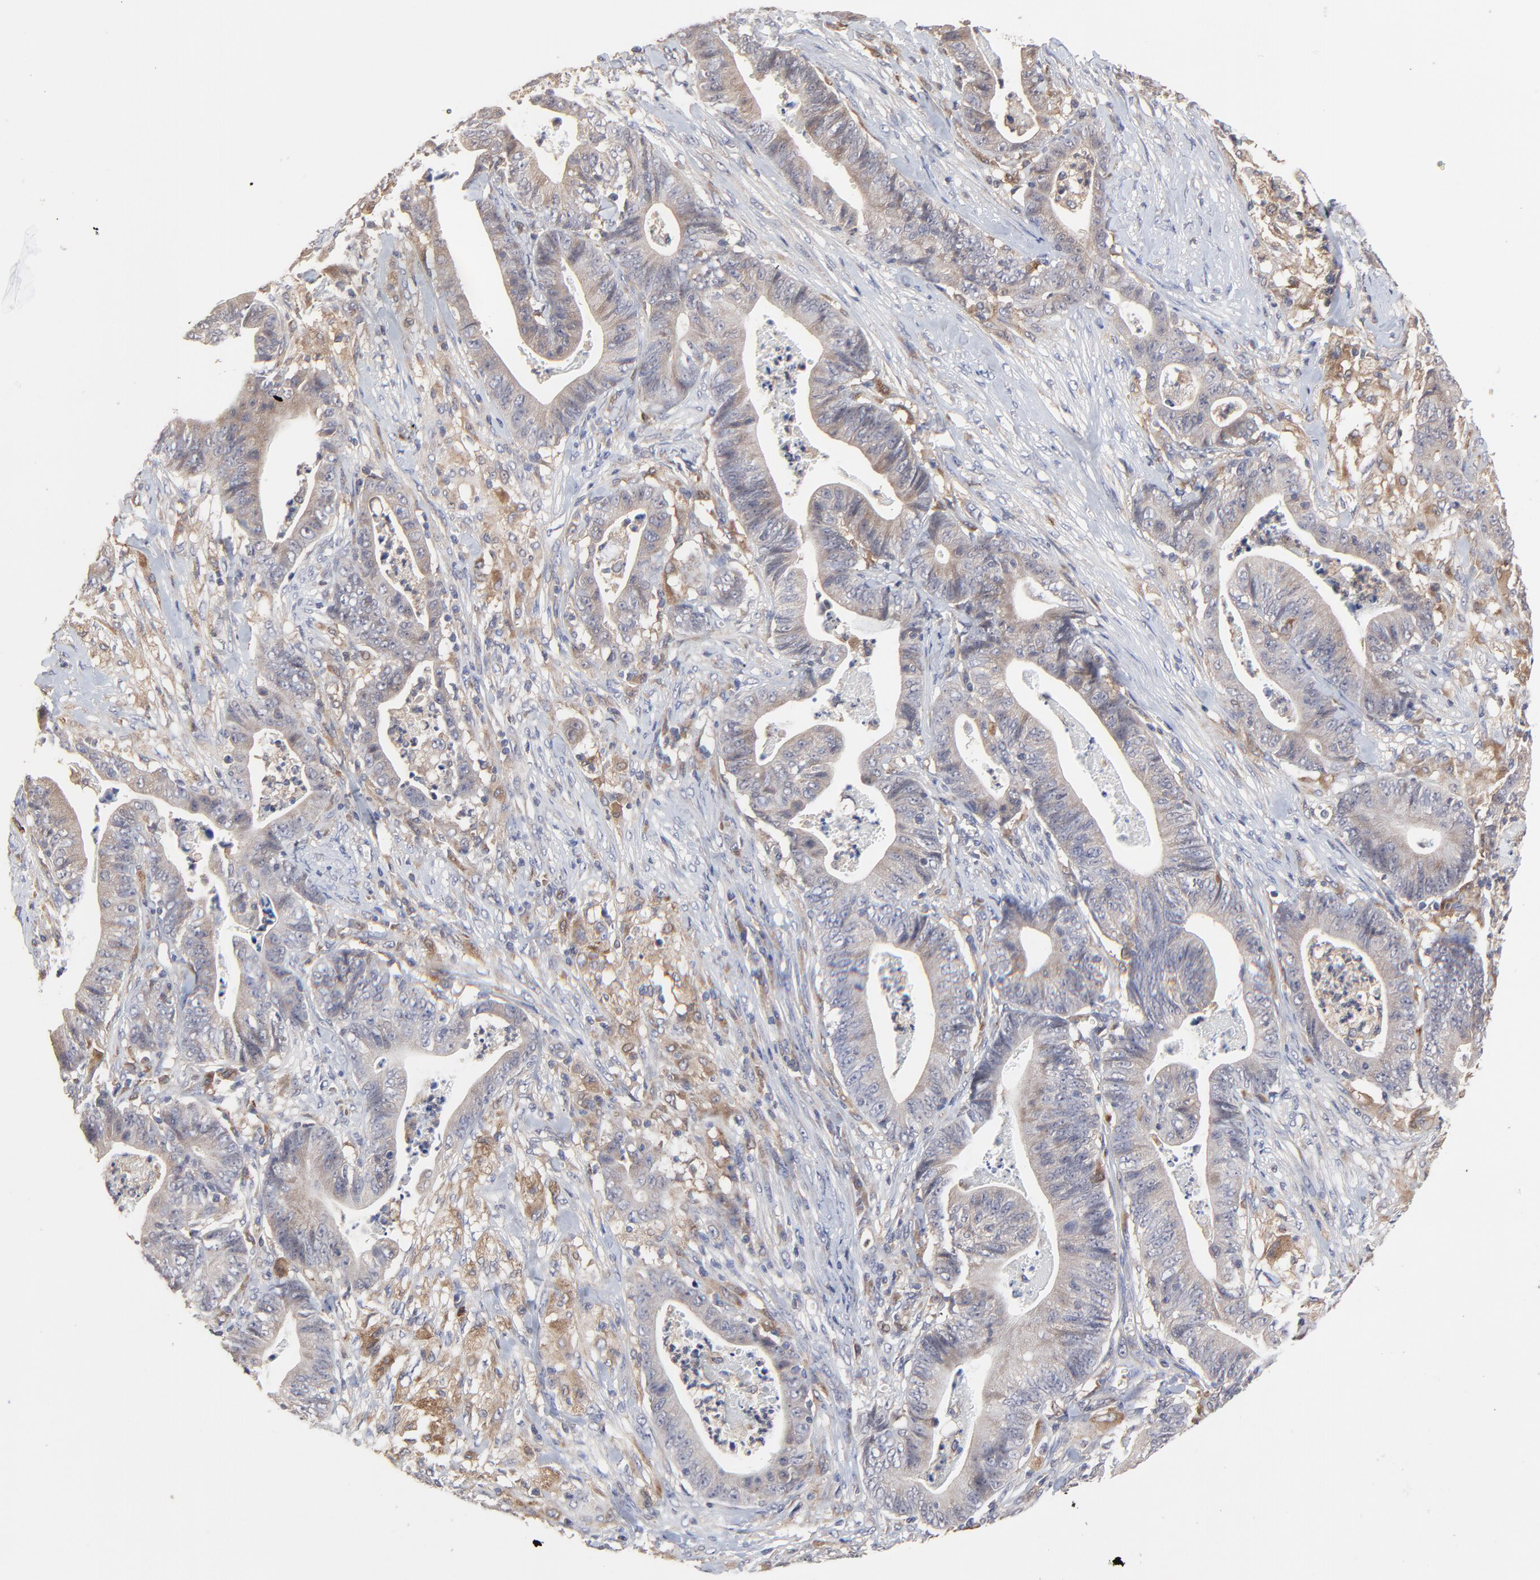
{"staining": {"intensity": "moderate", "quantity": ">75%", "location": "cytoplasmic/membranous"}, "tissue": "stomach cancer", "cell_type": "Tumor cells", "image_type": "cancer", "snomed": [{"axis": "morphology", "description": "Adenocarcinoma, NOS"}, {"axis": "topography", "description": "Stomach, lower"}], "caption": "Approximately >75% of tumor cells in human stomach cancer (adenocarcinoma) demonstrate moderate cytoplasmic/membranous protein positivity as visualized by brown immunohistochemical staining.", "gene": "RAB9A", "patient": {"sex": "female", "age": 86}}